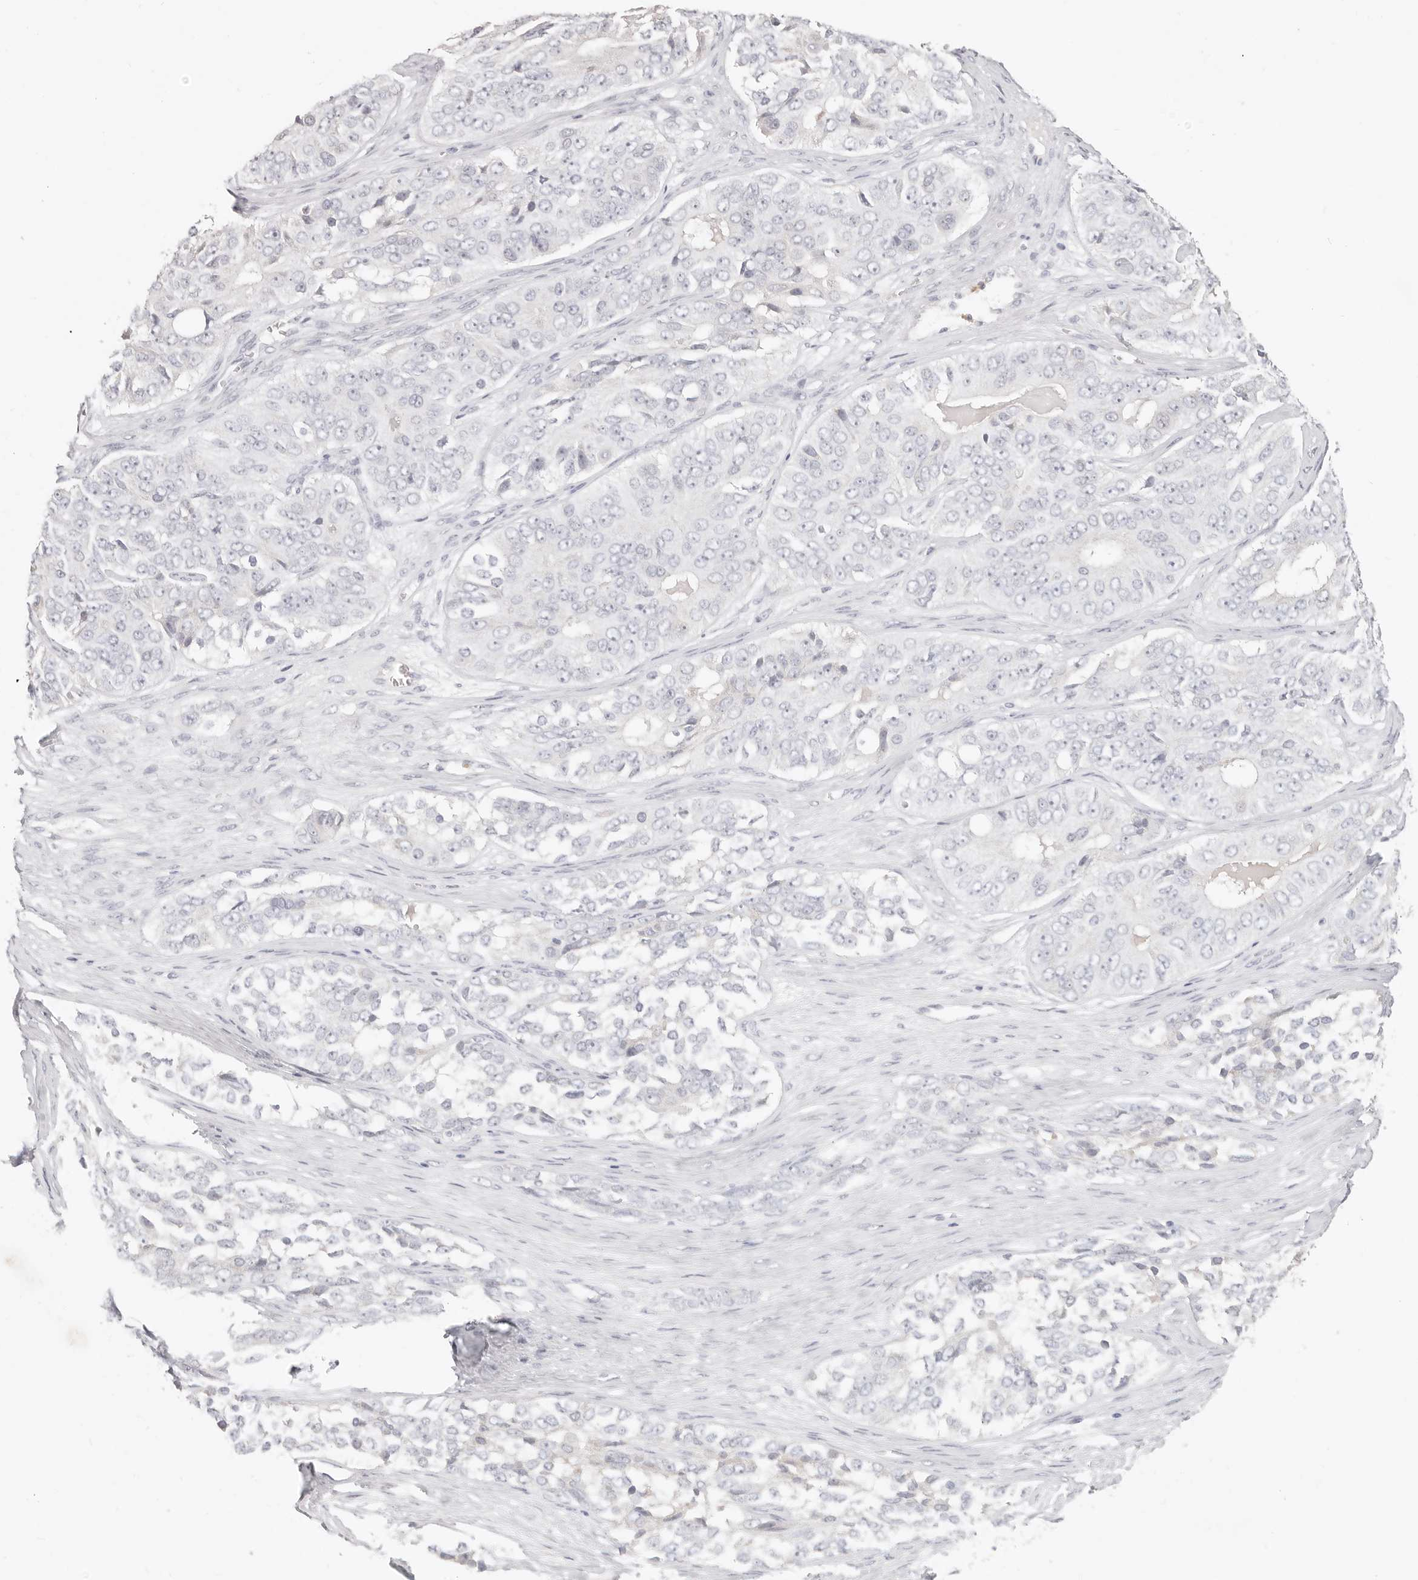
{"staining": {"intensity": "negative", "quantity": "none", "location": "none"}, "tissue": "ovarian cancer", "cell_type": "Tumor cells", "image_type": "cancer", "snomed": [{"axis": "morphology", "description": "Carcinoma, endometroid"}, {"axis": "topography", "description": "Ovary"}], "caption": "Tumor cells are negative for protein expression in human ovarian cancer (endometroid carcinoma).", "gene": "ASCL1", "patient": {"sex": "female", "age": 51}}